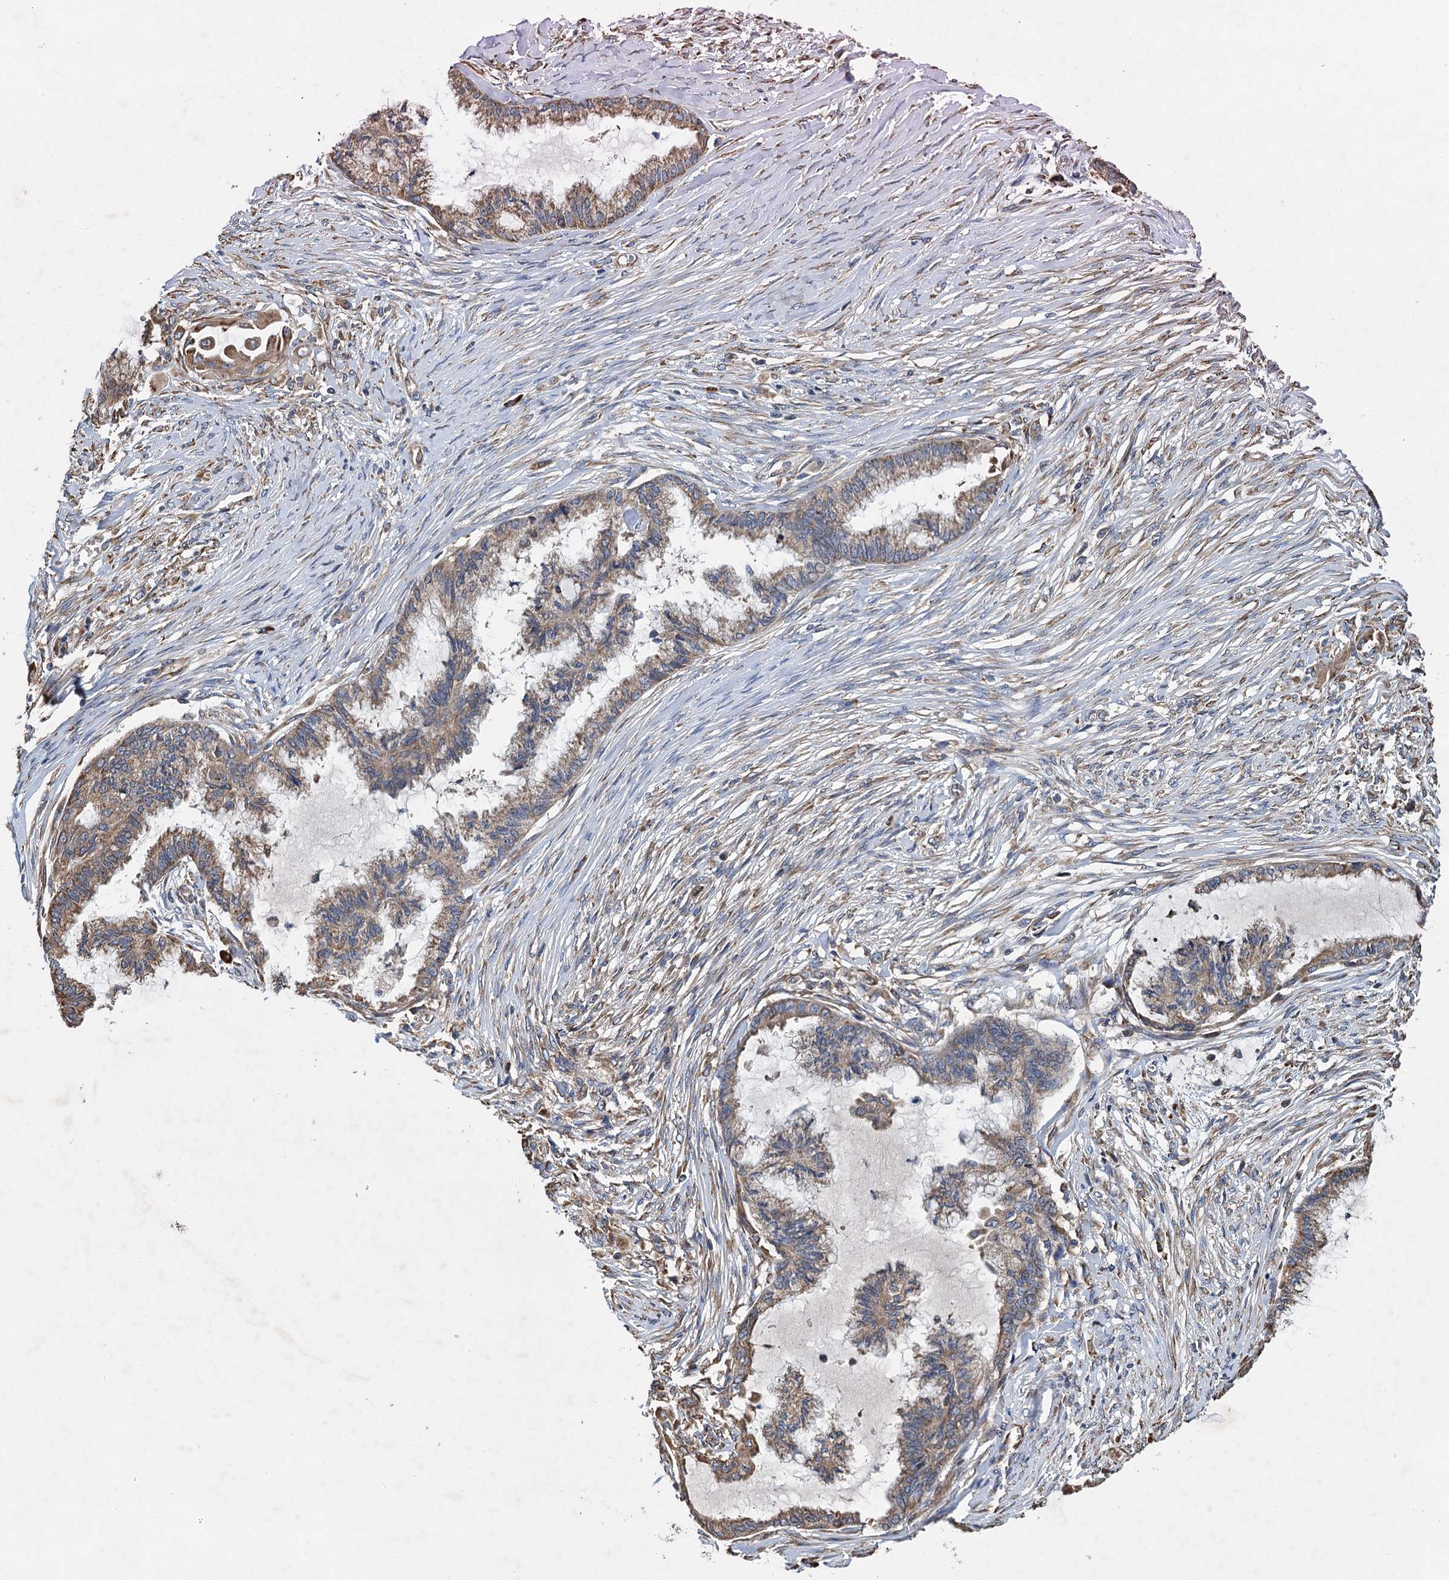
{"staining": {"intensity": "moderate", "quantity": ">75%", "location": "cytoplasmic/membranous"}, "tissue": "endometrial cancer", "cell_type": "Tumor cells", "image_type": "cancer", "snomed": [{"axis": "morphology", "description": "Adenocarcinoma, NOS"}, {"axis": "topography", "description": "Endometrium"}], "caption": "An immunohistochemistry photomicrograph of neoplastic tissue is shown. Protein staining in brown shows moderate cytoplasmic/membranous positivity in endometrial cancer (adenocarcinoma) within tumor cells.", "gene": "LINS1", "patient": {"sex": "female", "age": 86}}